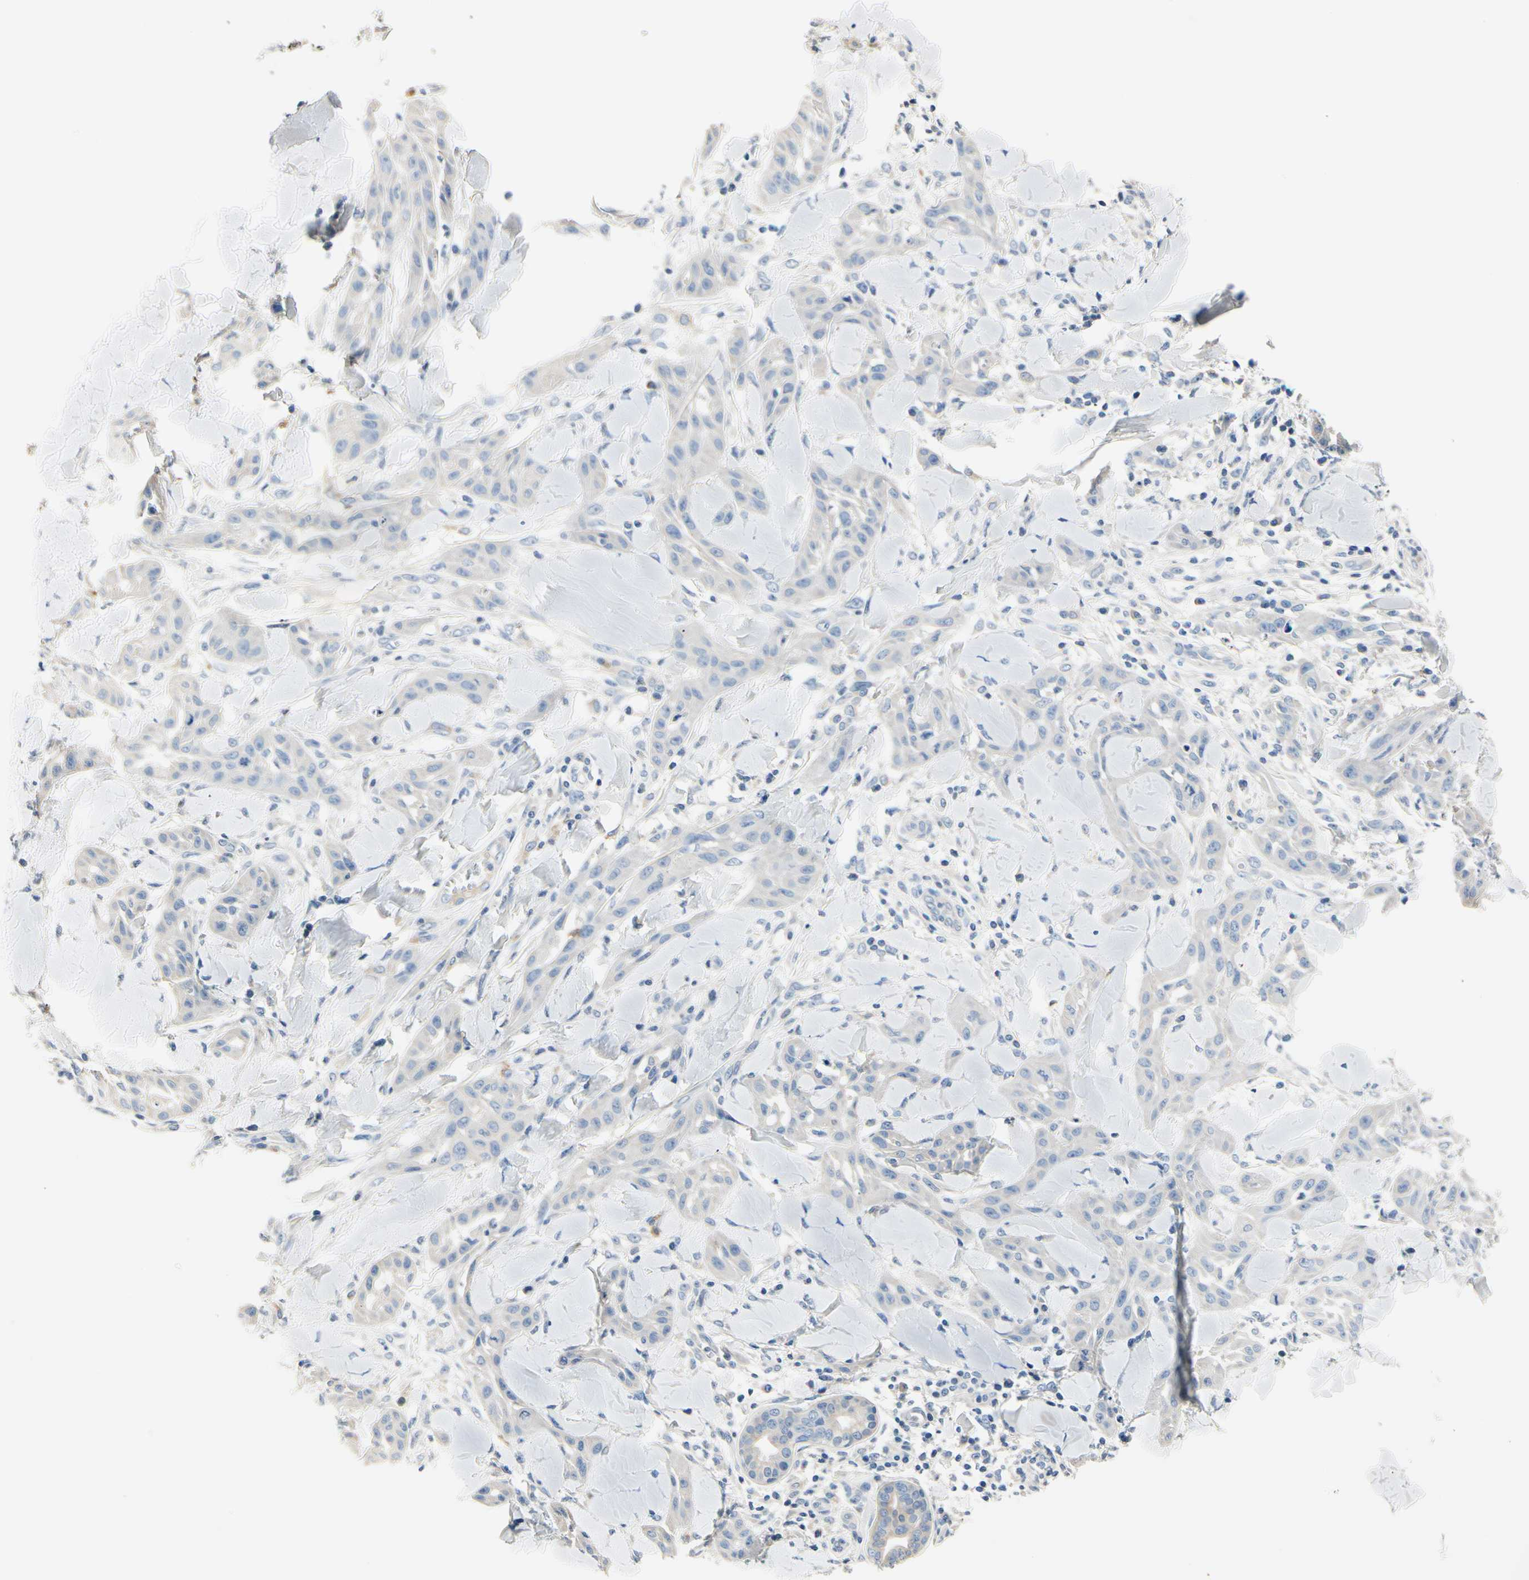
{"staining": {"intensity": "negative", "quantity": "none", "location": "none"}, "tissue": "skin cancer", "cell_type": "Tumor cells", "image_type": "cancer", "snomed": [{"axis": "morphology", "description": "Squamous cell carcinoma, NOS"}, {"axis": "topography", "description": "Skin"}], "caption": "This is a micrograph of IHC staining of skin cancer, which shows no expression in tumor cells.", "gene": "TGFBR3", "patient": {"sex": "male", "age": 24}}